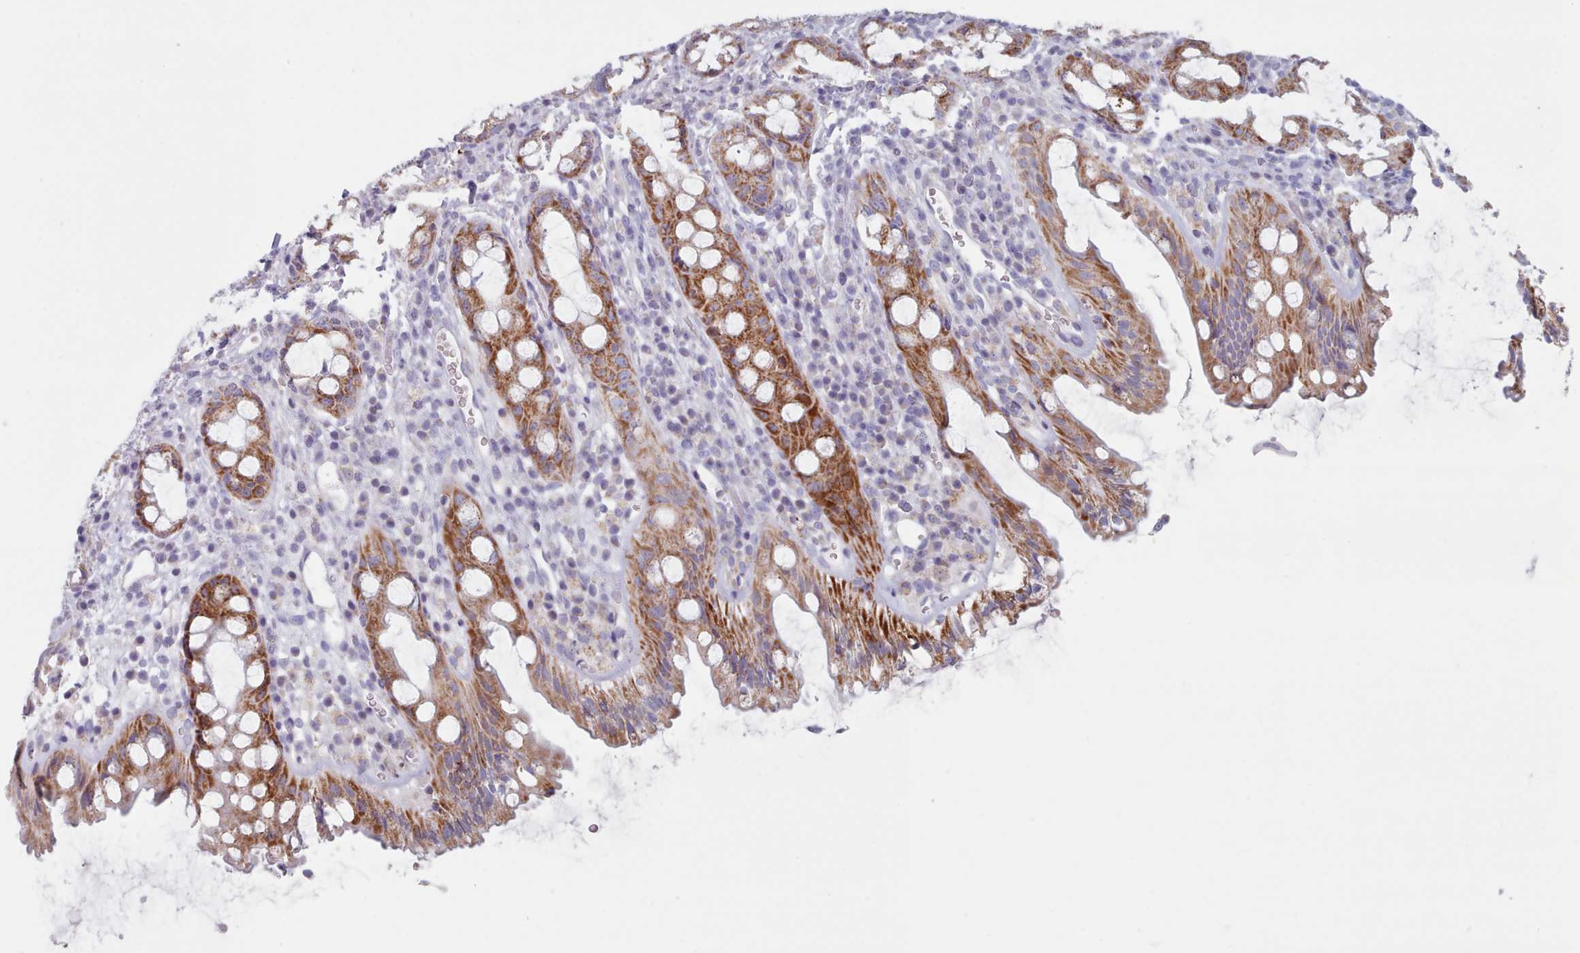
{"staining": {"intensity": "strong", "quantity": ">75%", "location": "cytoplasmic/membranous"}, "tissue": "rectum", "cell_type": "Glandular cells", "image_type": "normal", "snomed": [{"axis": "morphology", "description": "Normal tissue, NOS"}, {"axis": "topography", "description": "Rectum"}], "caption": "Protein analysis of unremarkable rectum shows strong cytoplasmic/membranous staining in approximately >75% of glandular cells.", "gene": "FAM170B", "patient": {"sex": "female", "age": 57}}